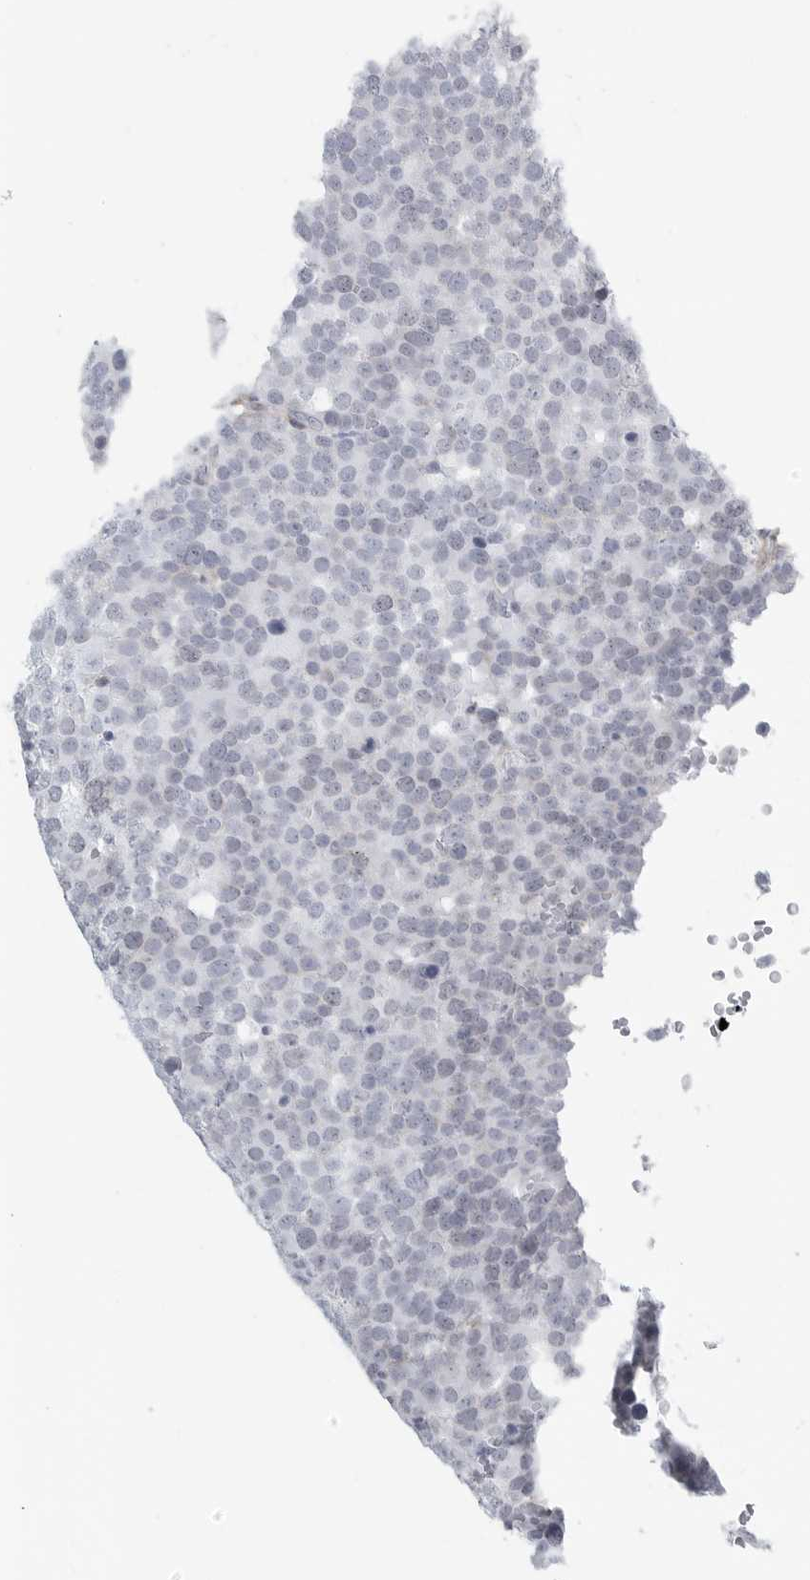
{"staining": {"intensity": "negative", "quantity": "none", "location": "none"}, "tissue": "testis cancer", "cell_type": "Tumor cells", "image_type": "cancer", "snomed": [{"axis": "morphology", "description": "Seminoma, NOS"}, {"axis": "topography", "description": "Testis"}], "caption": "Immunohistochemistry micrograph of testis cancer stained for a protein (brown), which displays no staining in tumor cells.", "gene": "TNR", "patient": {"sex": "male", "age": 71}}